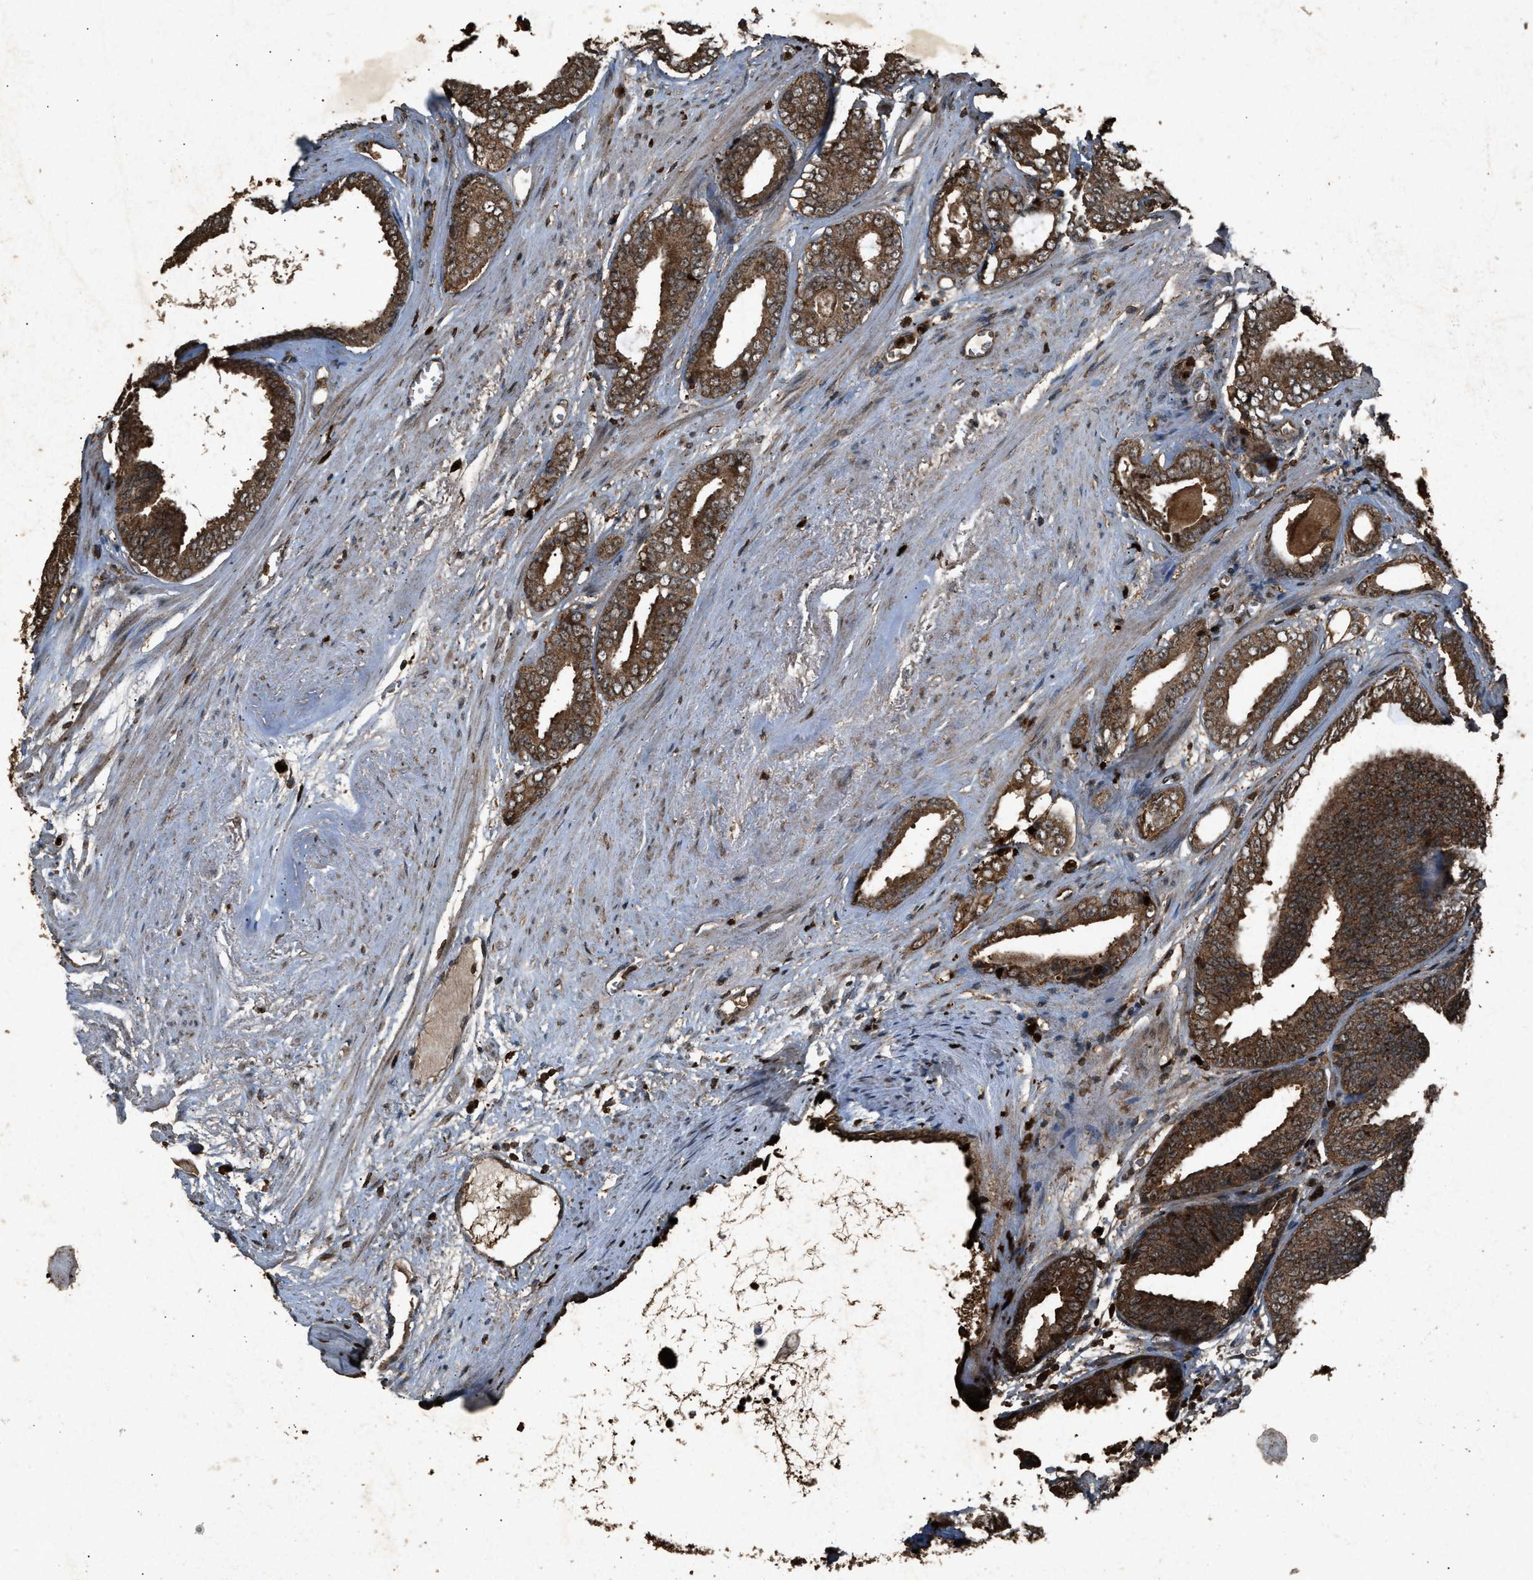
{"staining": {"intensity": "strong", "quantity": ">75%", "location": "cytoplasmic/membranous"}, "tissue": "prostate cancer", "cell_type": "Tumor cells", "image_type": "cancer", "snomed": [{"axis": "morphology", "description": "Adenocarcinoma, Medium grade"}, {"axis": "topography", "description": "Prostate"}], "caption": "The histopathology image shows a brown stain indicating the presence of a protein in the cytoplasmic/membranous of tumor cells in prostate cancer. (DAB (3,3'-diaminobenzidine) IHC with brightfield microscopy, high magnification).", "gene": "OAS1", "patient": {"sex": "male", "age": 79}}